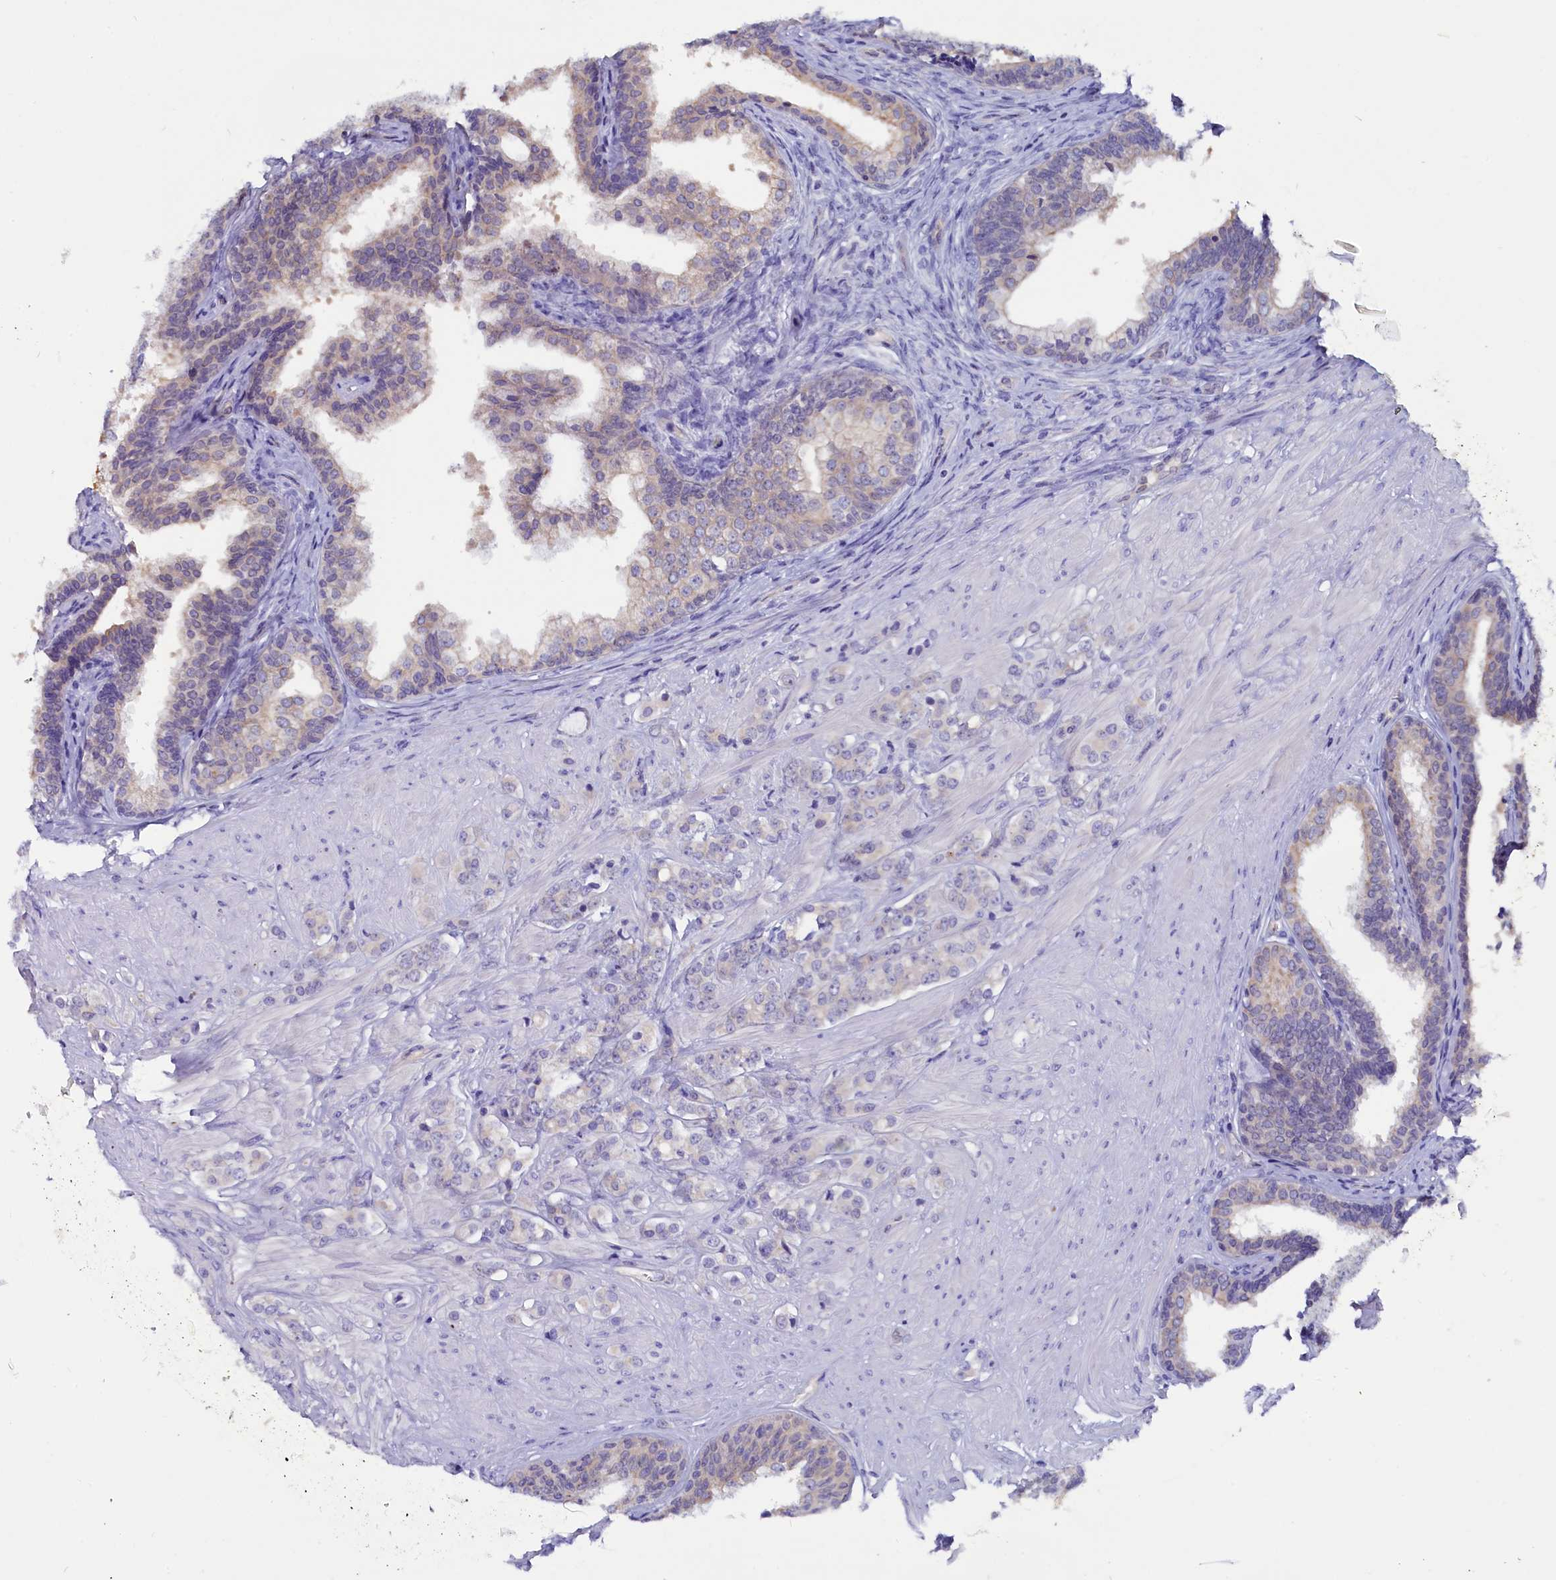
{"staining": {"intensity": "negative", "quantity": "none", "location": "none"}, "tissue": "prostate cancer", "cell_type": "Tumor cells", "image_type": "cancer", "snomed": [{"axis": "morphology", "description": "Adenocarcinoma, High grade"}, {"axis": "topography", "description": "Prostate"}], "caption": "This histopathology image is of prostate cancer (adenocarcinoma (high-grade)) stained with immunohistochemistry (IHC) to label a protein in brown with the nuclei are counter-stained blue. There is no expression in tumor cells.", "gene": "CIAPIN1", "patient": {"sex": "male", "age": 62}}